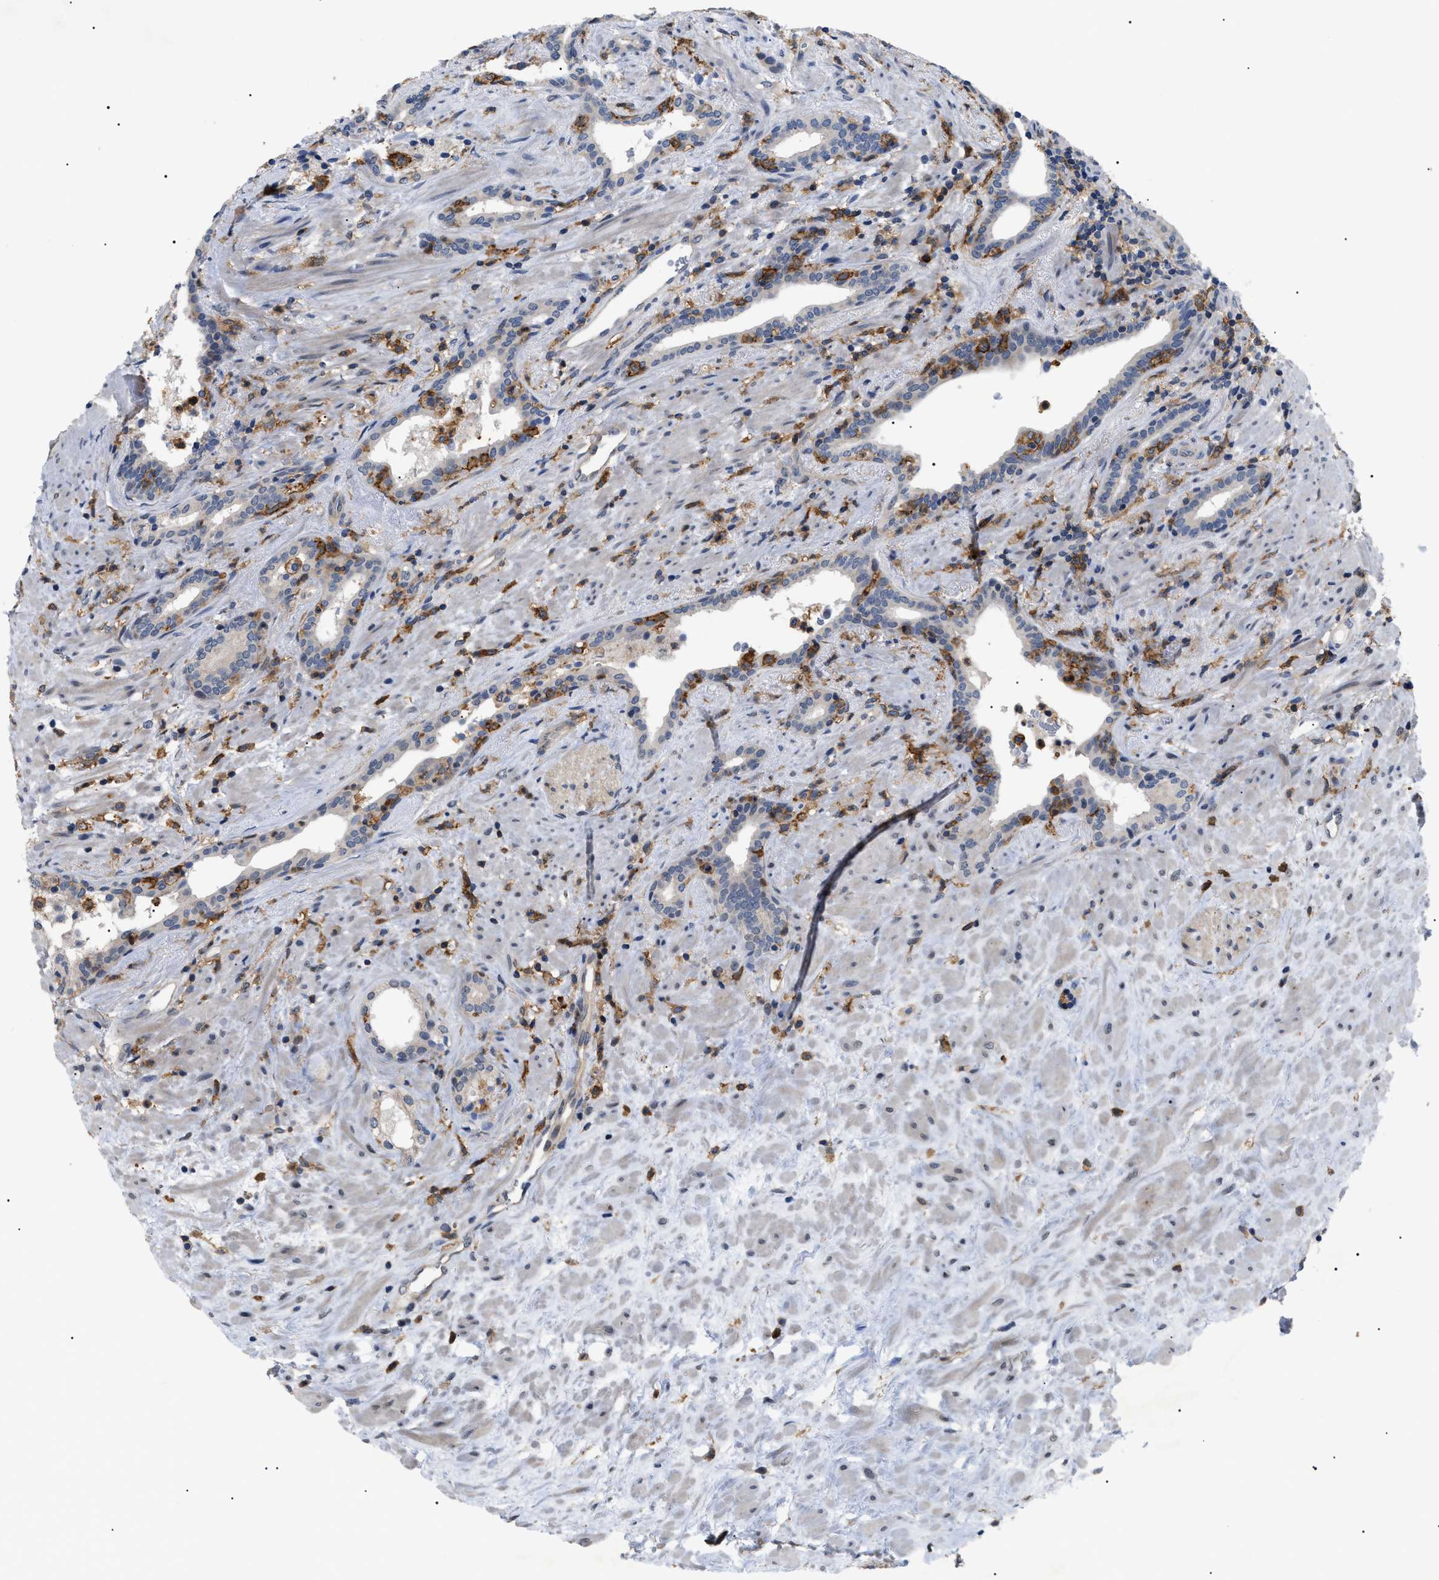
{"staining": {"intensity": "negative", "quantity": "none", "location": "none"}, "tissue": "prostate cancer", "cell_type": "Tumor cells", "image_type": "cancer", "snomed": [{"axis": "morphology", "description": "Adenocarcinoma, High grade"}, {"axis": "topography", "description": "Prostate"}], "caption": "The histopathology image demonstrates no significant staining in tumor cells of prostate cancer (high-grade adenocarcinoma). (Immunohistochemistry (ihc), brightfield microscopy, high magnification).", "gene": "CD300A", "patient": {"sex": "male", "age": 71}}